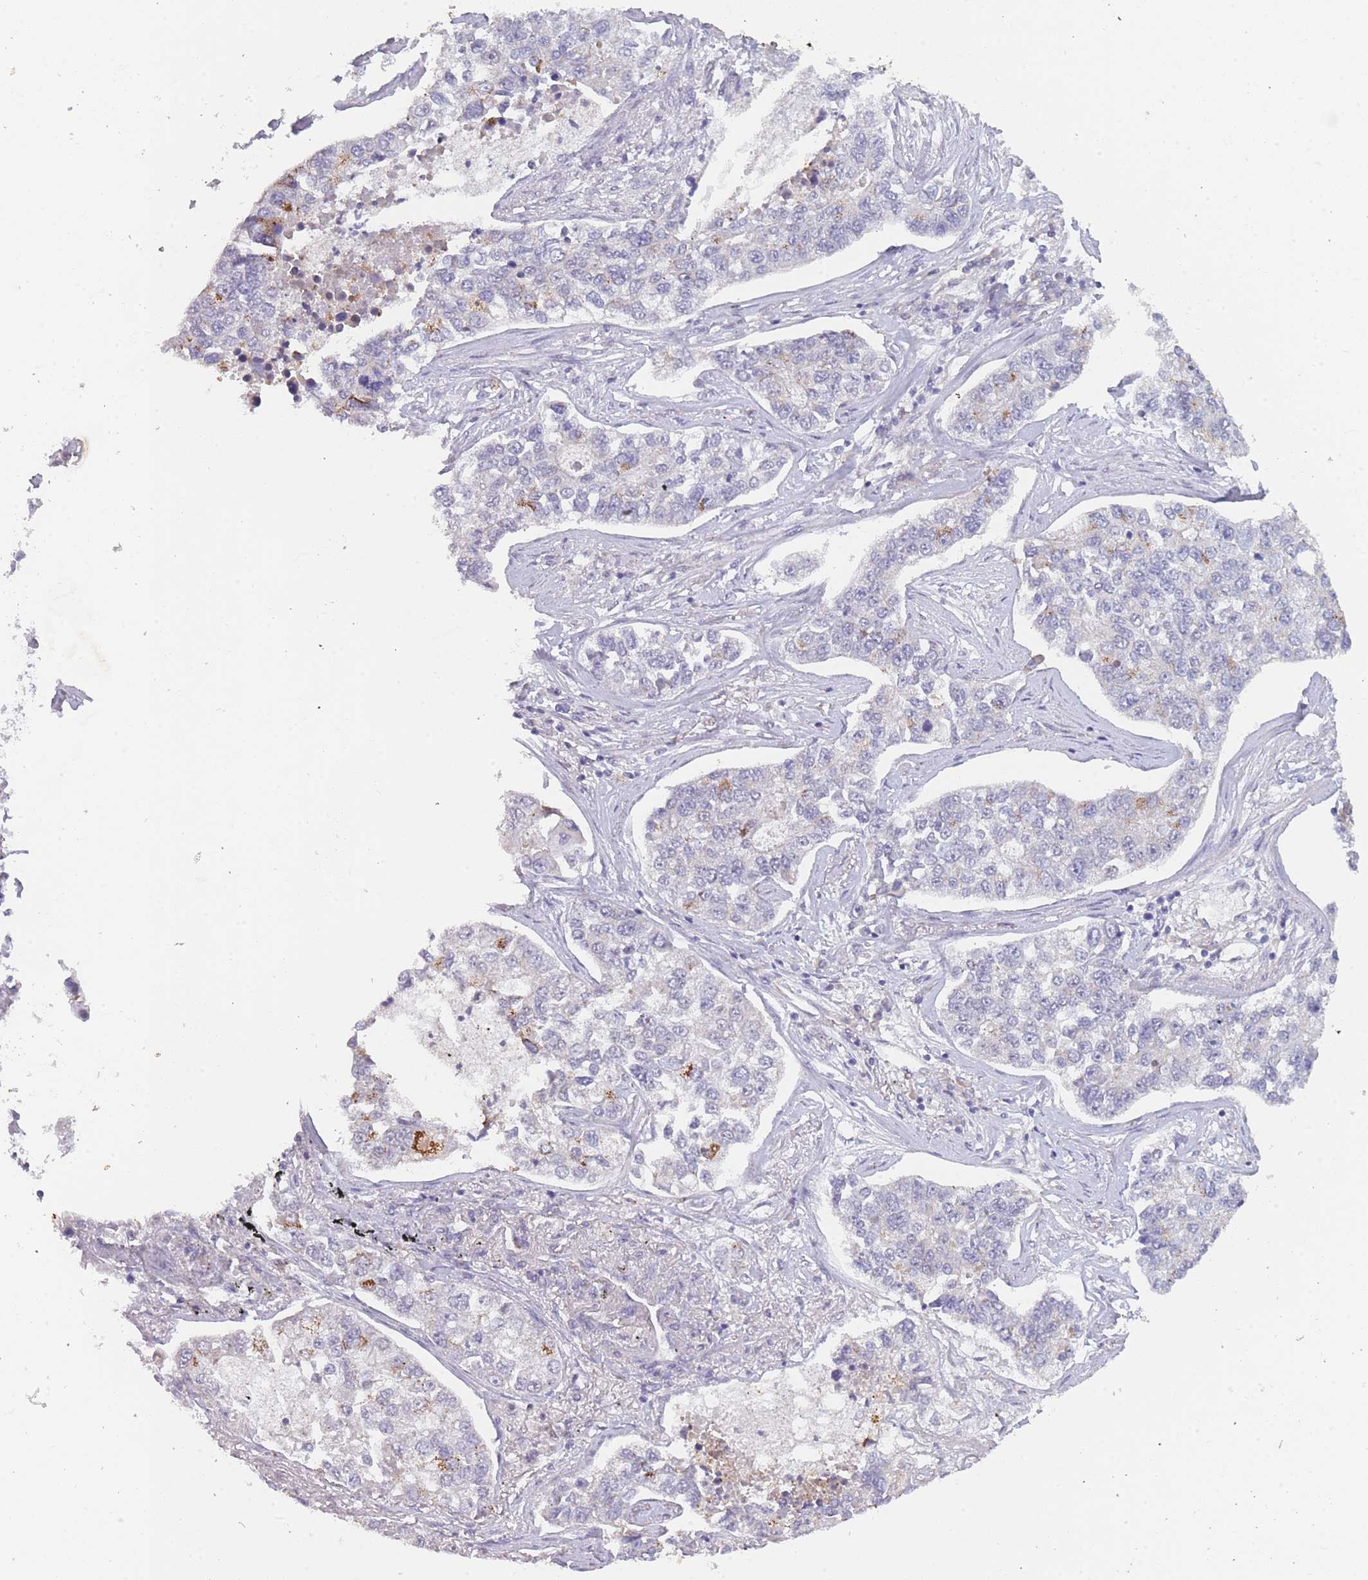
{"staining": {"intensity": "moderate", "quantity": "<25%", "location": "cytoplasmic/membranous"}, "tissue": "lung cancer", "cell_type": "Tumor cells", "image_type": "cancer", "snomed": [{"axis": "morphology", "description": "Adenocarcinoma, NOS"}, {"axis": "topography", "description": "Lung"}], "caption": "The histopathology image shows immunohistochemical staining of adenocarcinoma (lung). There is moderate cytoplasmic/membranous staining is appreciated in about <25% of tumor cells. The staining was performed using DAB to visualize the protein expression in brown, while the nuclei were stained in blue with hematoxylin (Magnification: 20x).", "gene": "MRI1", "patient": {"sex": "male", "age": 49}}